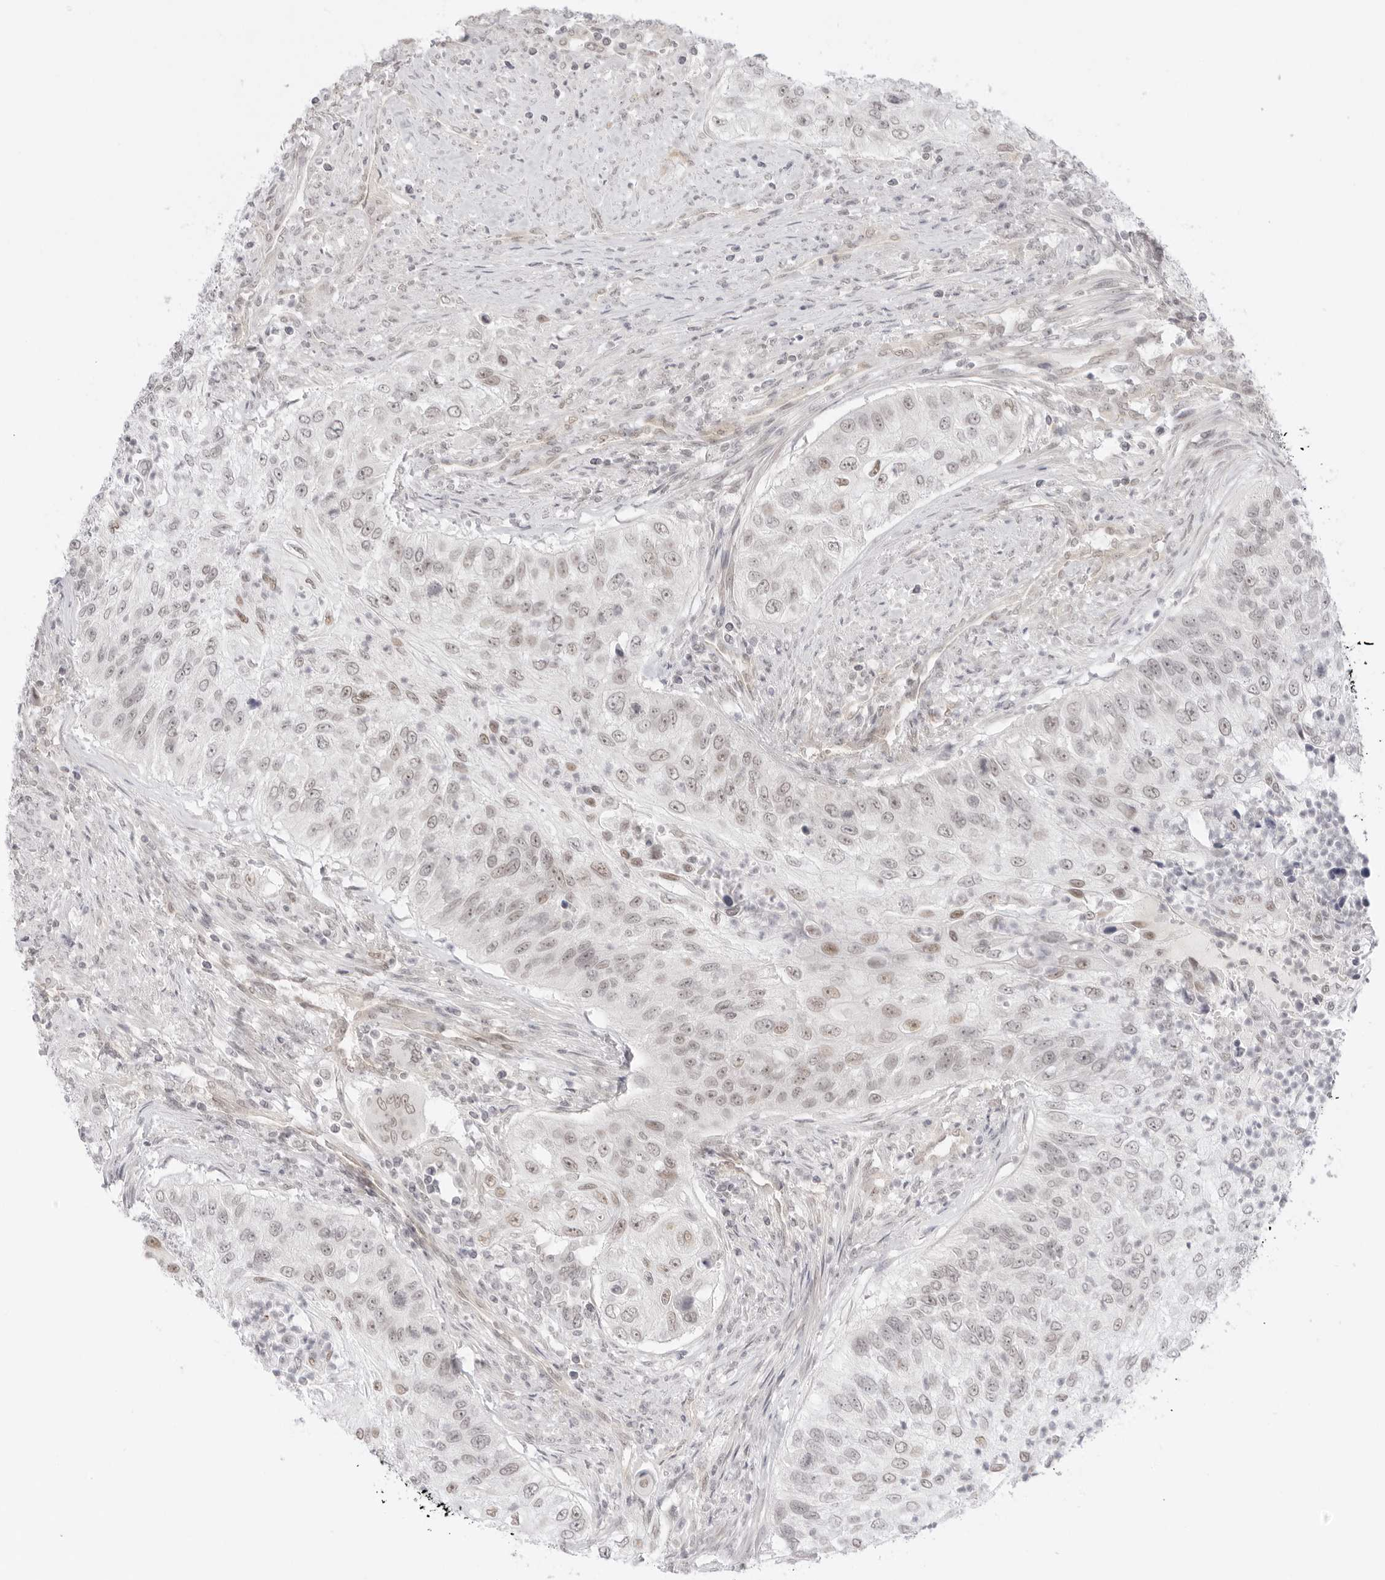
{"staining": {"intensity": "weak", "quantity": "25%-75%", "location": "nuclear"}, "tissue": "urothelial cancer", "cell_type": "Tumor cells", "image_type": "cancer", "snomed": [{"axis": "morphology", "description": "Urothelial carcinoma, High grade"}, {"axis": "topography", "description": "Urinary bladder"}], "caption": "High-grade urothelial carcinoma tissue demonstrates weak nuclear staining in approximately 25%-75% of tumor cells", "gene": "MED18", "patient": {"sex": "female", "age": 60}}